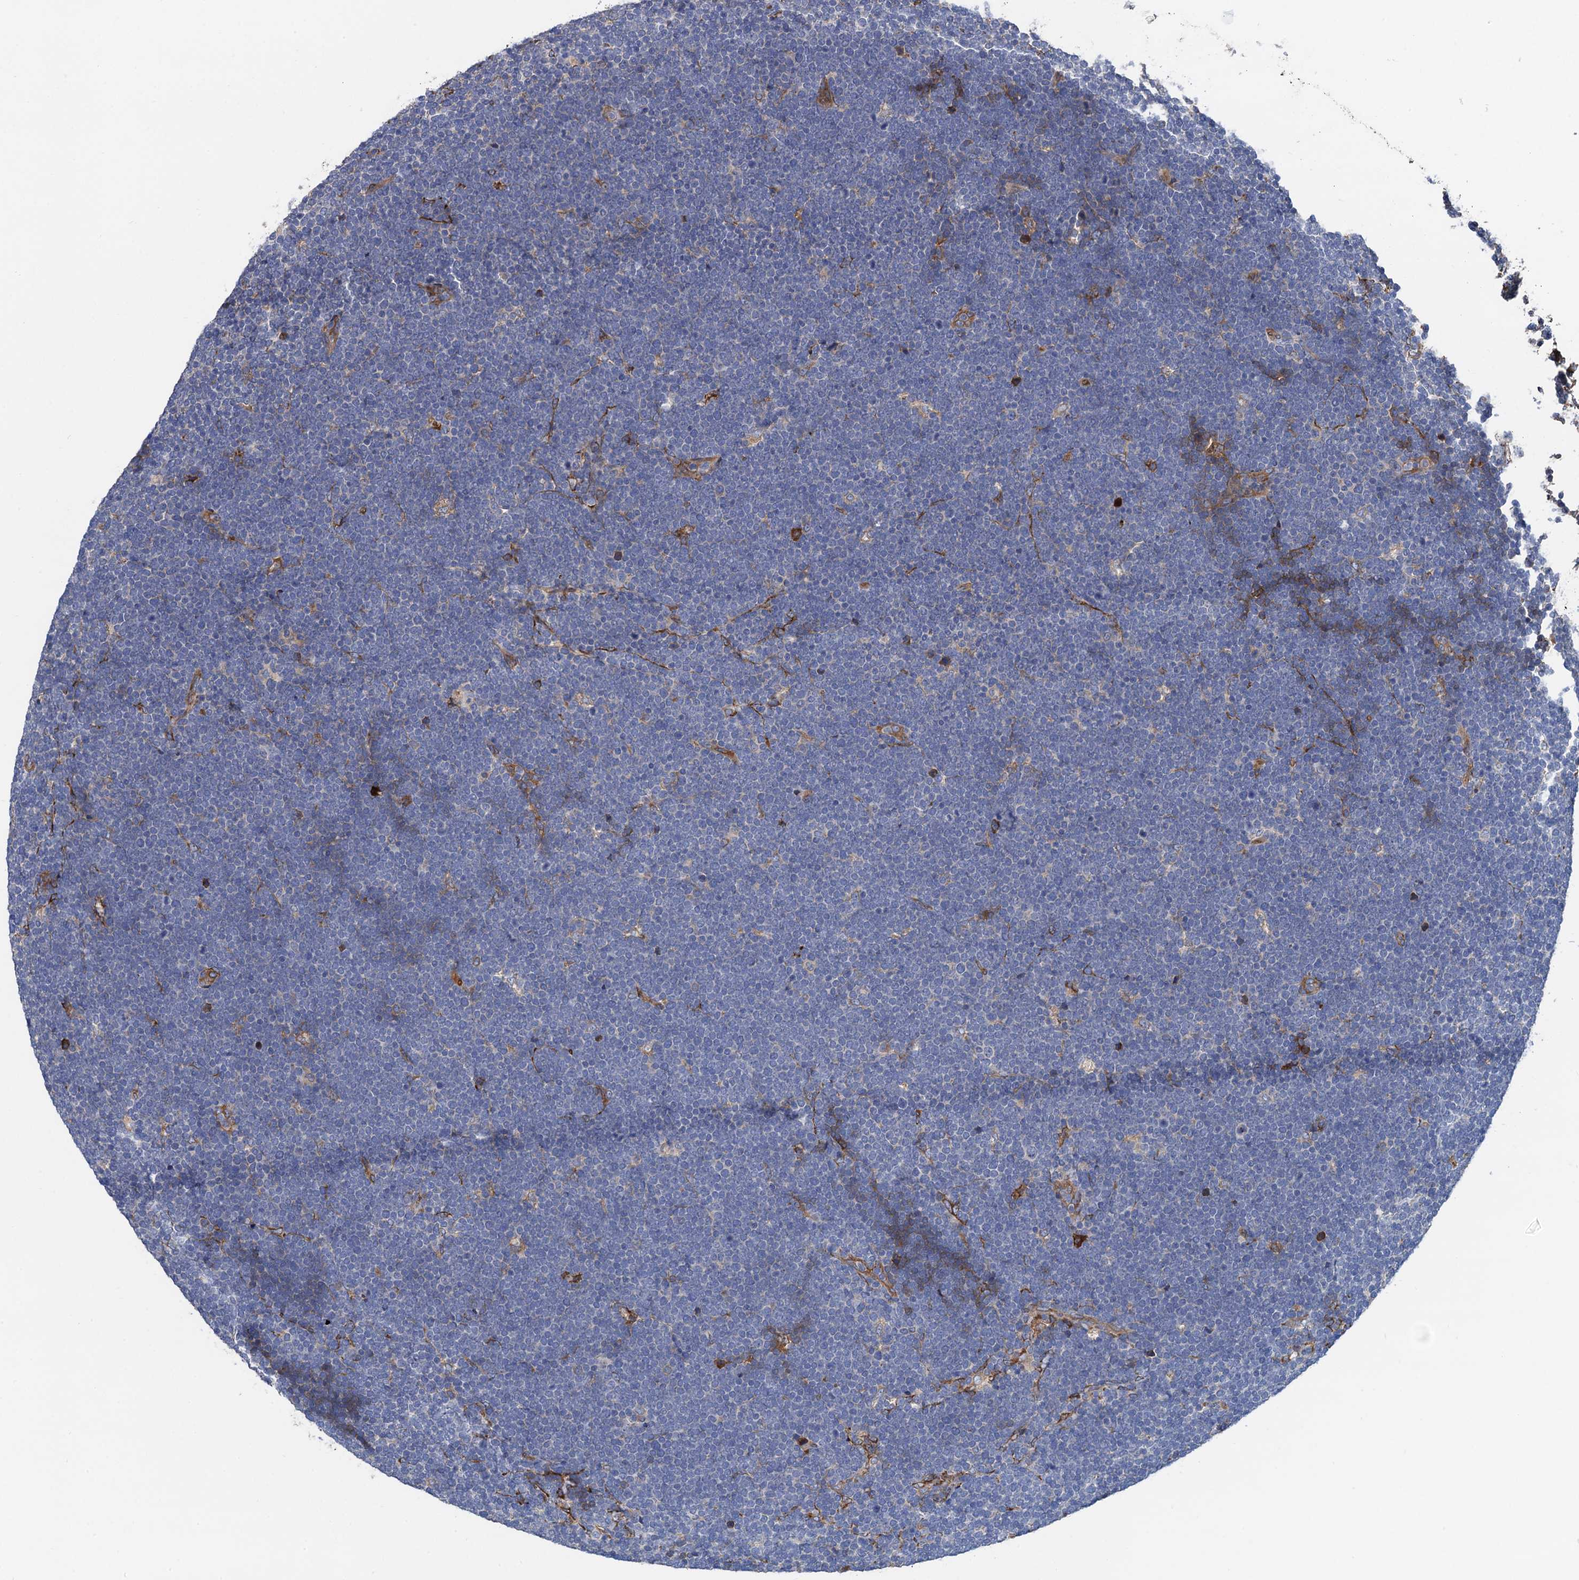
{"staining": {"intensity": "negative", "quantity": "none", "location": "none"}, "tissue": "lymphoma", "cell_type": "Tumor cells", "image_type": "cancer", "snomed": [{"axis": "morphology", "description": "Malignant lymphoma, non-Hodgkin's type, High grade"}, {"axis": "topography", "description": "Lymph node"}], "caption": "The photomicrograph demonstrates no significant expression in tumor cells of high-grade malignant lymphoma, non-Hodgkin's type.", "gene": "CNNM1", "patient": {"sex": "male", "age": 13}}